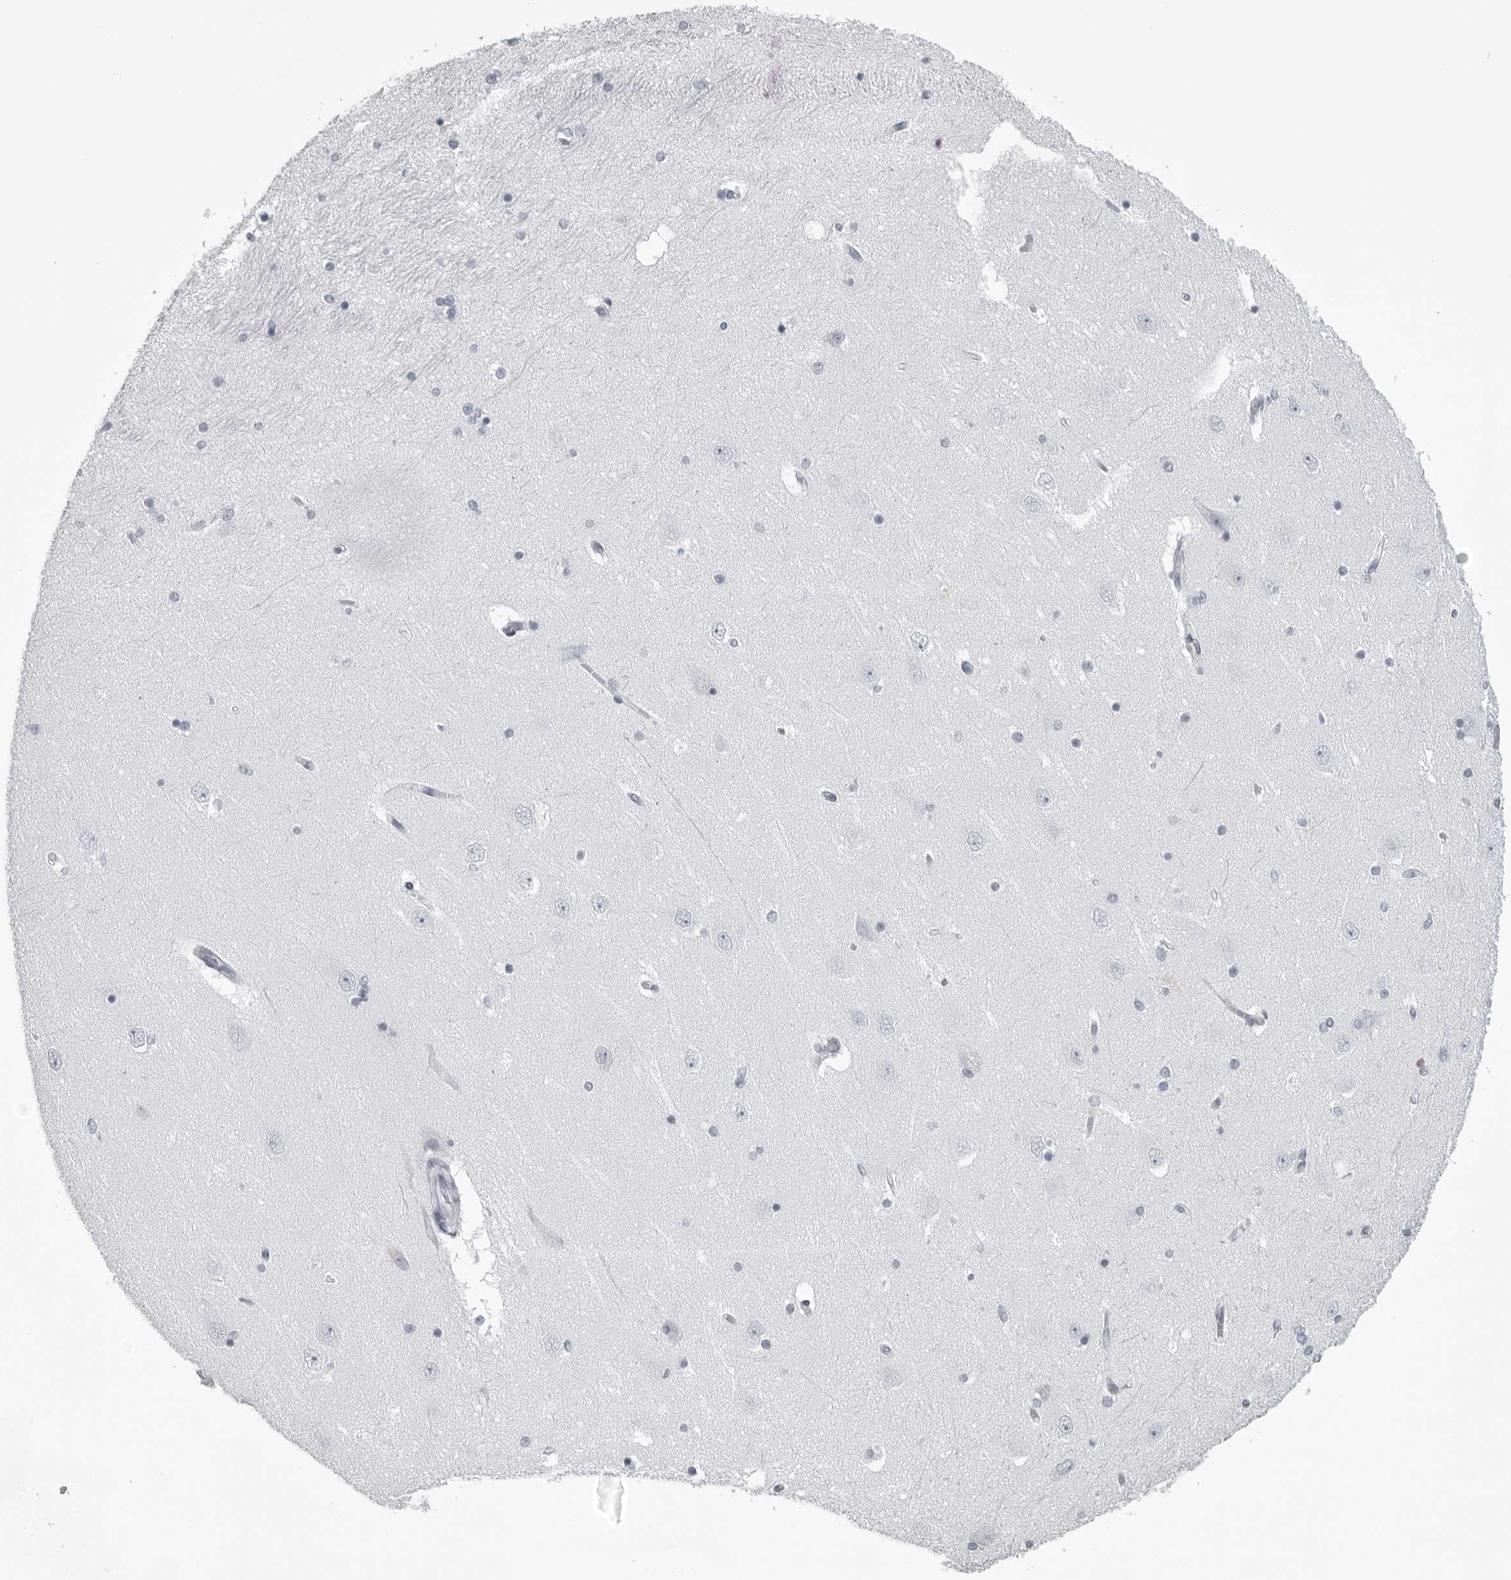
{"staining": {"intensity": "negative", "quantity": "none", "location": "none"}, "tissue": "hippocampus", "cell_type": "Glial cells", "image_type": "normal", "snomed": [{"axis": "morphology", "description": "Normal tissue, NOS"}, {"axis": "topography", "description": "Hippocampus"}], "caption": "A high-resolution image shows immunohistochemistry staining of benign hippocampus, which exhibits no significant expression in glial cells.", "gene": "UROD", "patient": {"sex": "female", "age": 54}}